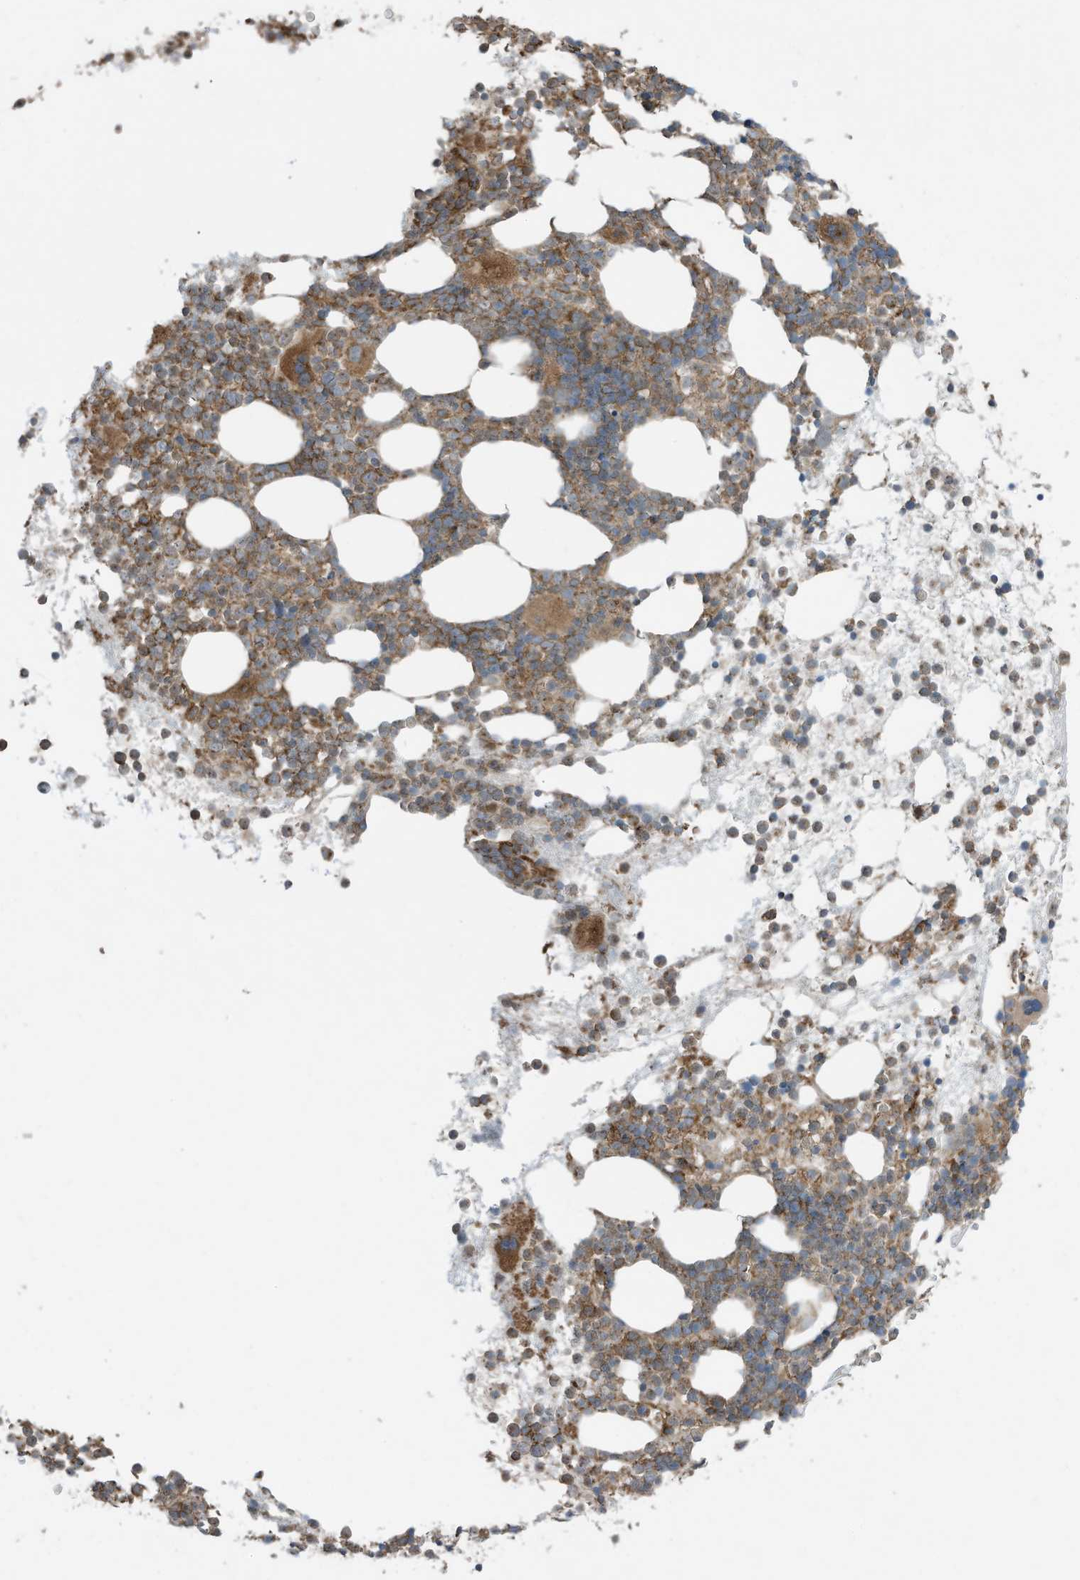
{"staining": {"intensity": "moderate", "quantity": "25%-75%", "location": "cytoplasmic/membranous"}, "tissue": "bone marrow", "cell_type": "Hematopoietic cells", "image_type": "normal", "snomed": [{"axis": "morphology", "description": "Normal tissue, NOS"}, {"axis": "topography", "description": "Bone marrow"}], "caption": "The photomicrograph reveals a brown stain indicating the presence of a protein in the cytoplasmic/membranous of hematopoietic cells in bone marrow.", "gene": "CGAS", "patient": {"sex": "female", "age": 57}}